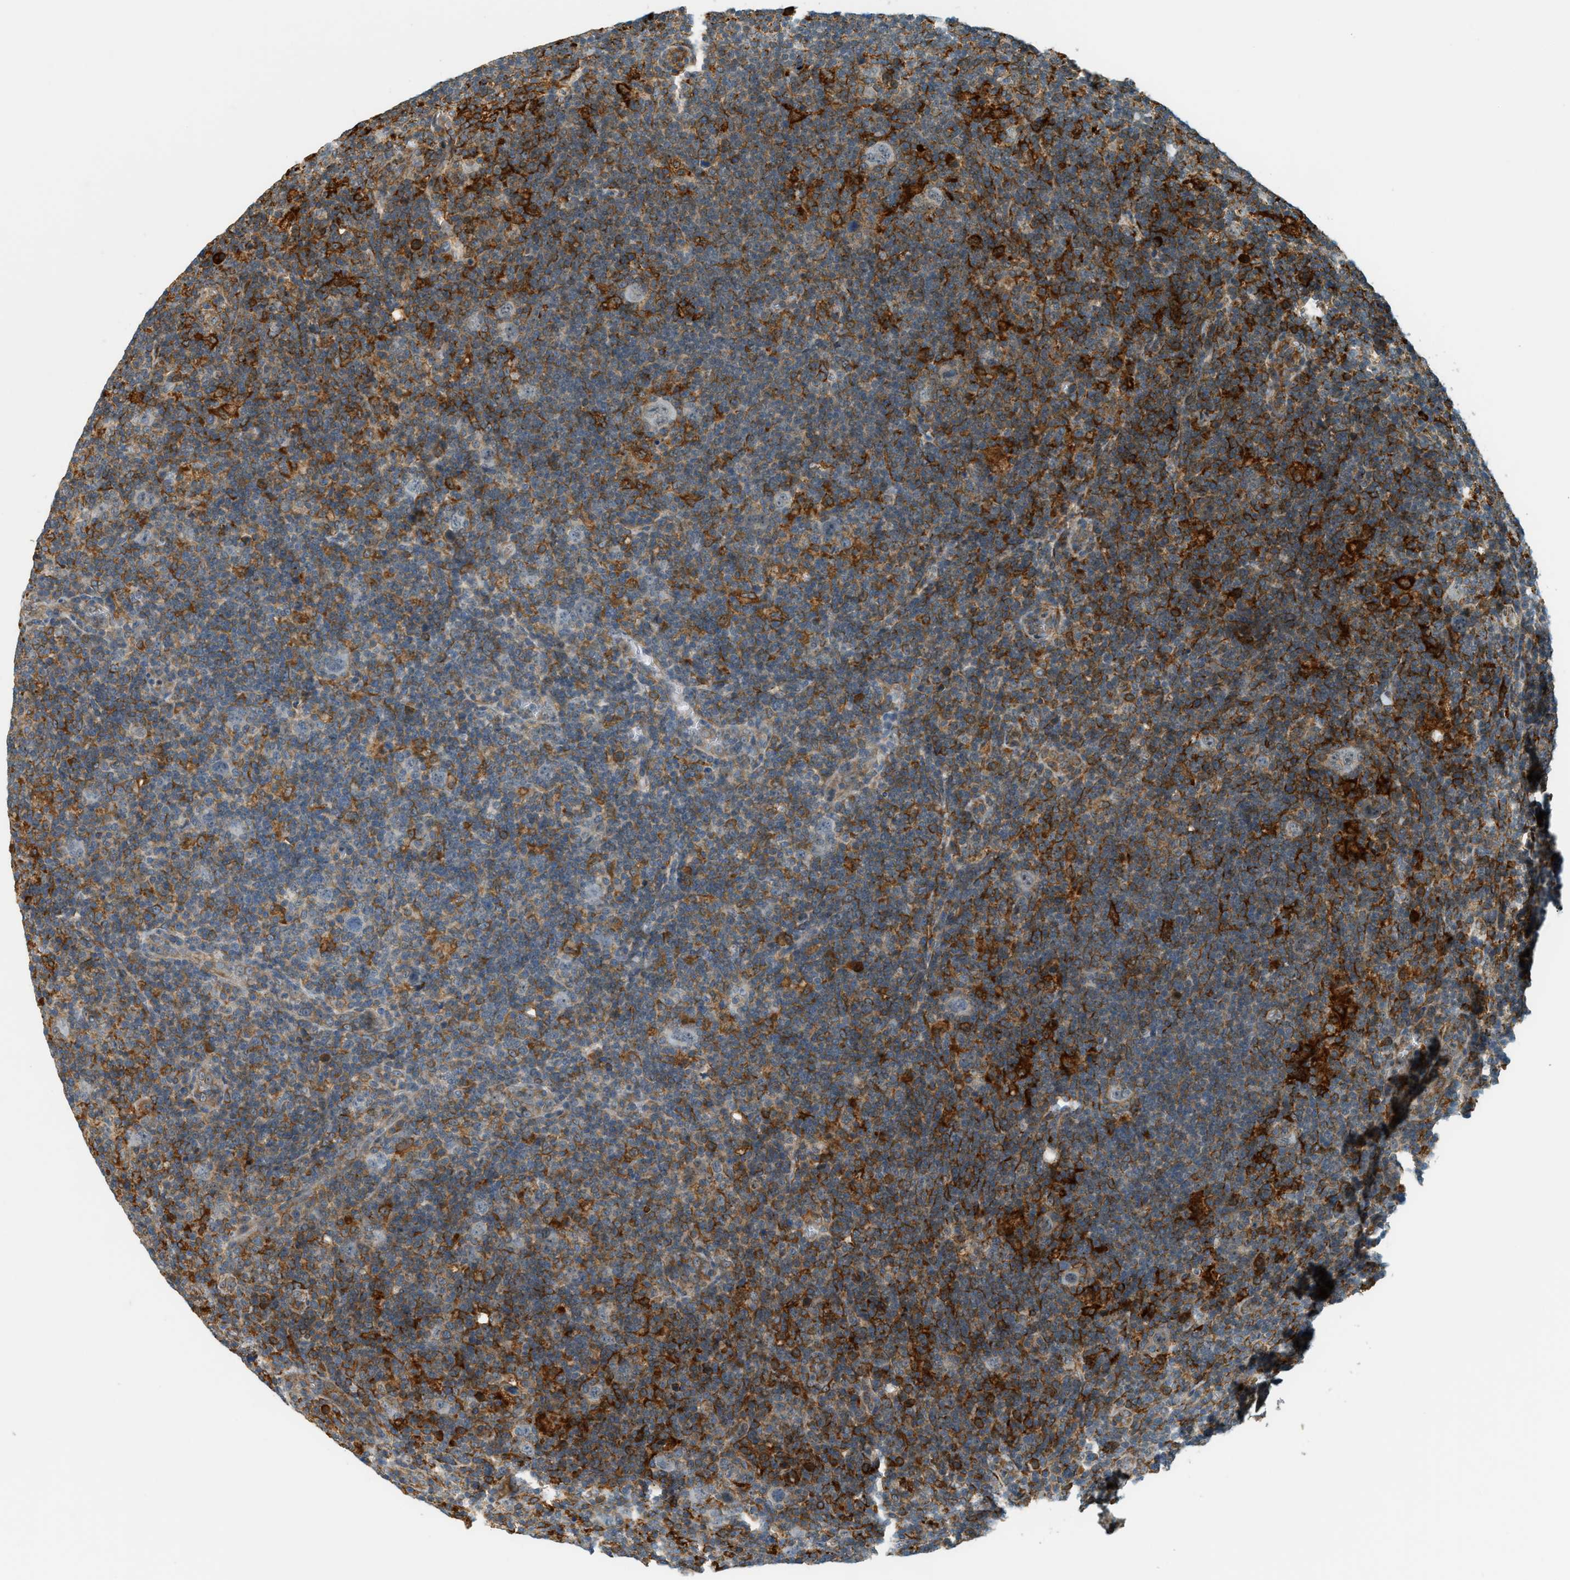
{"staining": {"intensity": "negative", "quantity": "none", "location": "none"}, "tissue": "lymphoma", "cell_type": "Tumor cells", "image_type": "cancer", "snomed": [{"axis": "morphology", "description": "Hodgkin's disease, NOS"}, {"axis": "topography", "description": "Lymph node"}], "caption": "DAB (3,3'-diaminobenzidine) immunohistochemical staining of Hodgkin's disease reveals no significant staining in tumor cells. (DAB (3,3'-diaminobenzidine) immunohistochemistry (IHC), high magnification).", "gene": "SEMA4D", "patient": {"sex": "female", "age": 57}}